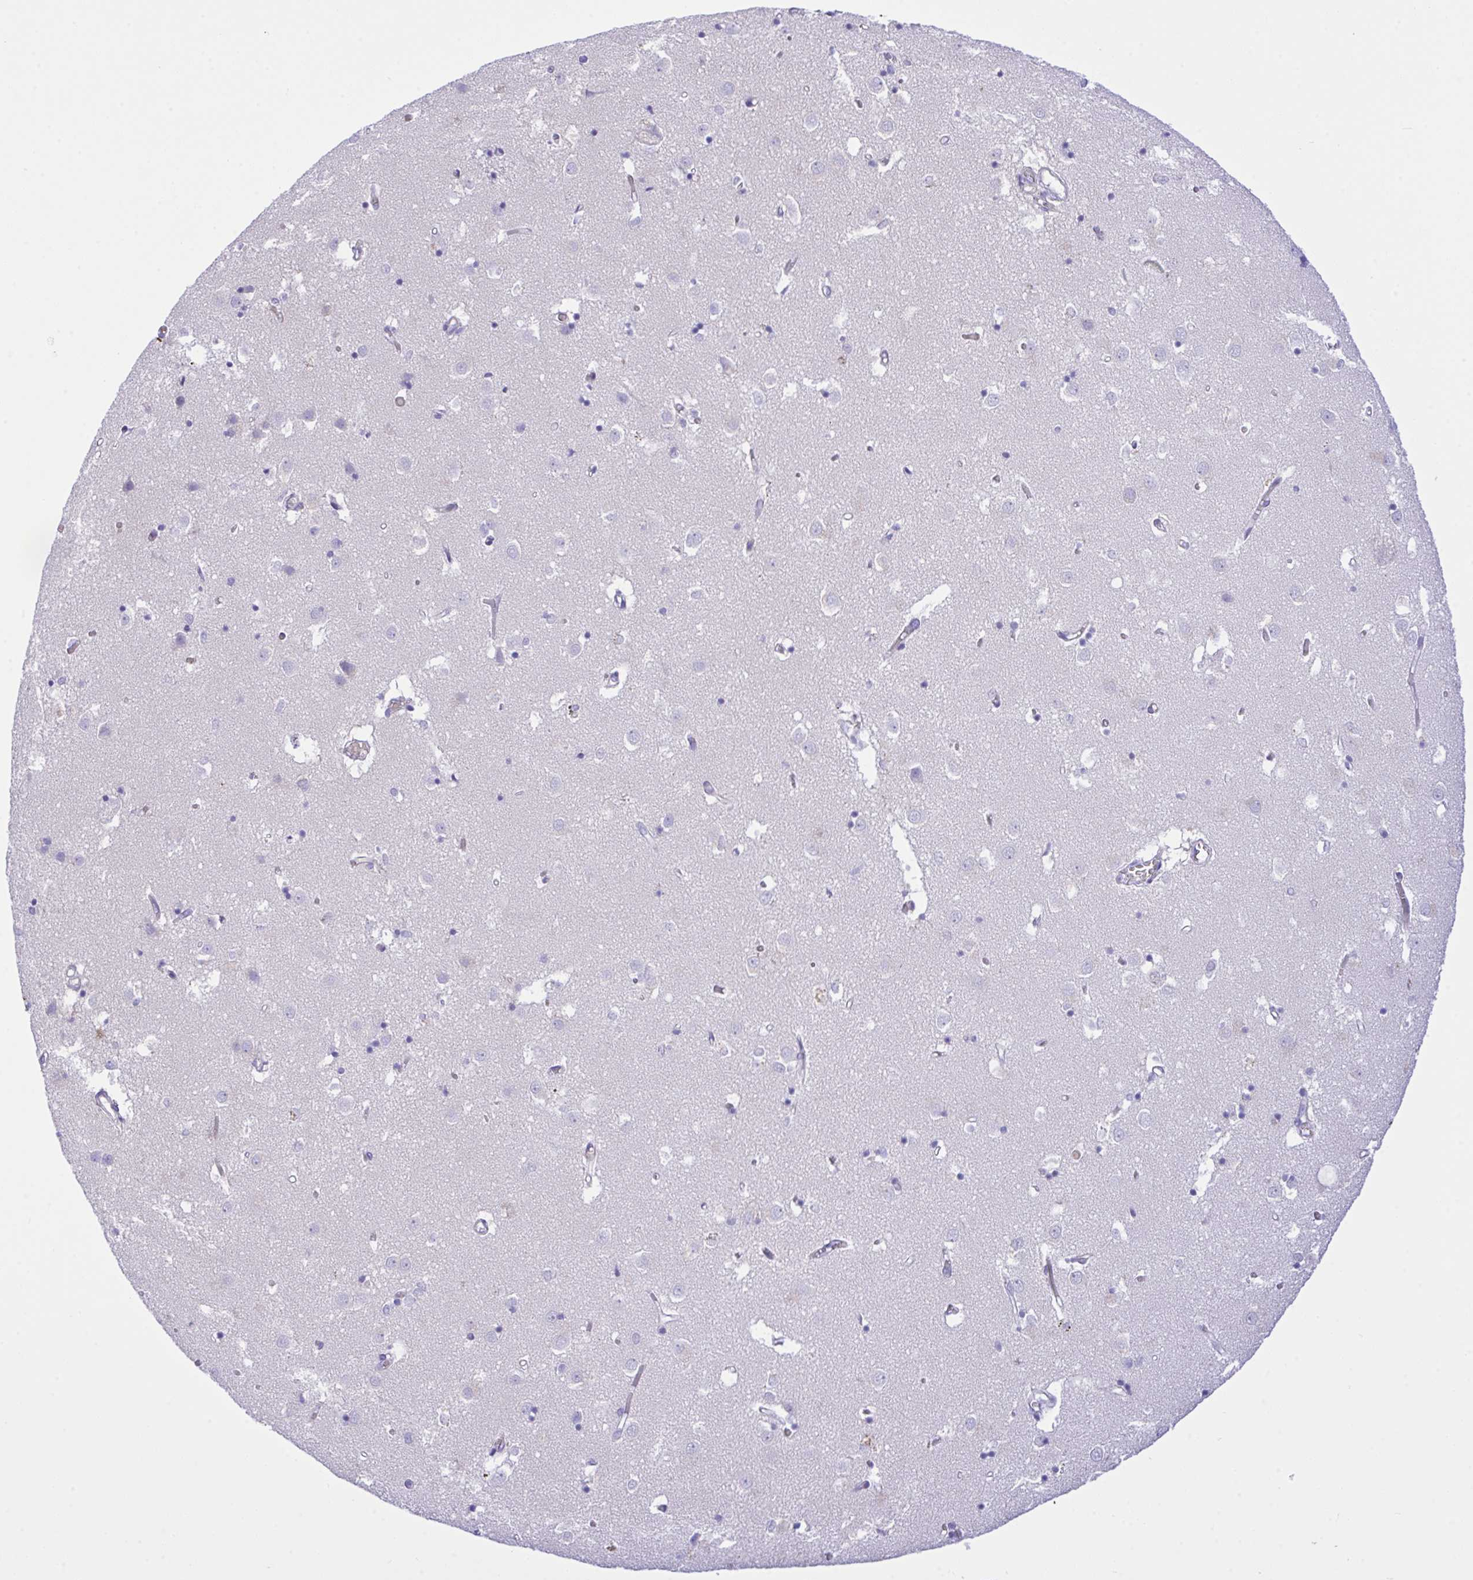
{"staining": {"intensity": "negative", "quantity": "none", "location": "none"}, "tissue": "caudate", "cell_type": "Glial cells", "image_type": "normal", "snomed": [{"axis": "morphology", "description": "Normal tissue, NOS"}, {"axis": "topography", "description": "Lateral ventricle wall"}], "caption": "Caudate was stained to show a protein in brown. There is no significant expression in glial cells. (Stains: DAB (3,3'-diaminobenzidine) immunohistochemistry with hematoxylin counter stain, Microscopy: brightfield microscopy at high magnification).", "gene": "ZNF221", "patient": {"sex": "male", "age": 70}}